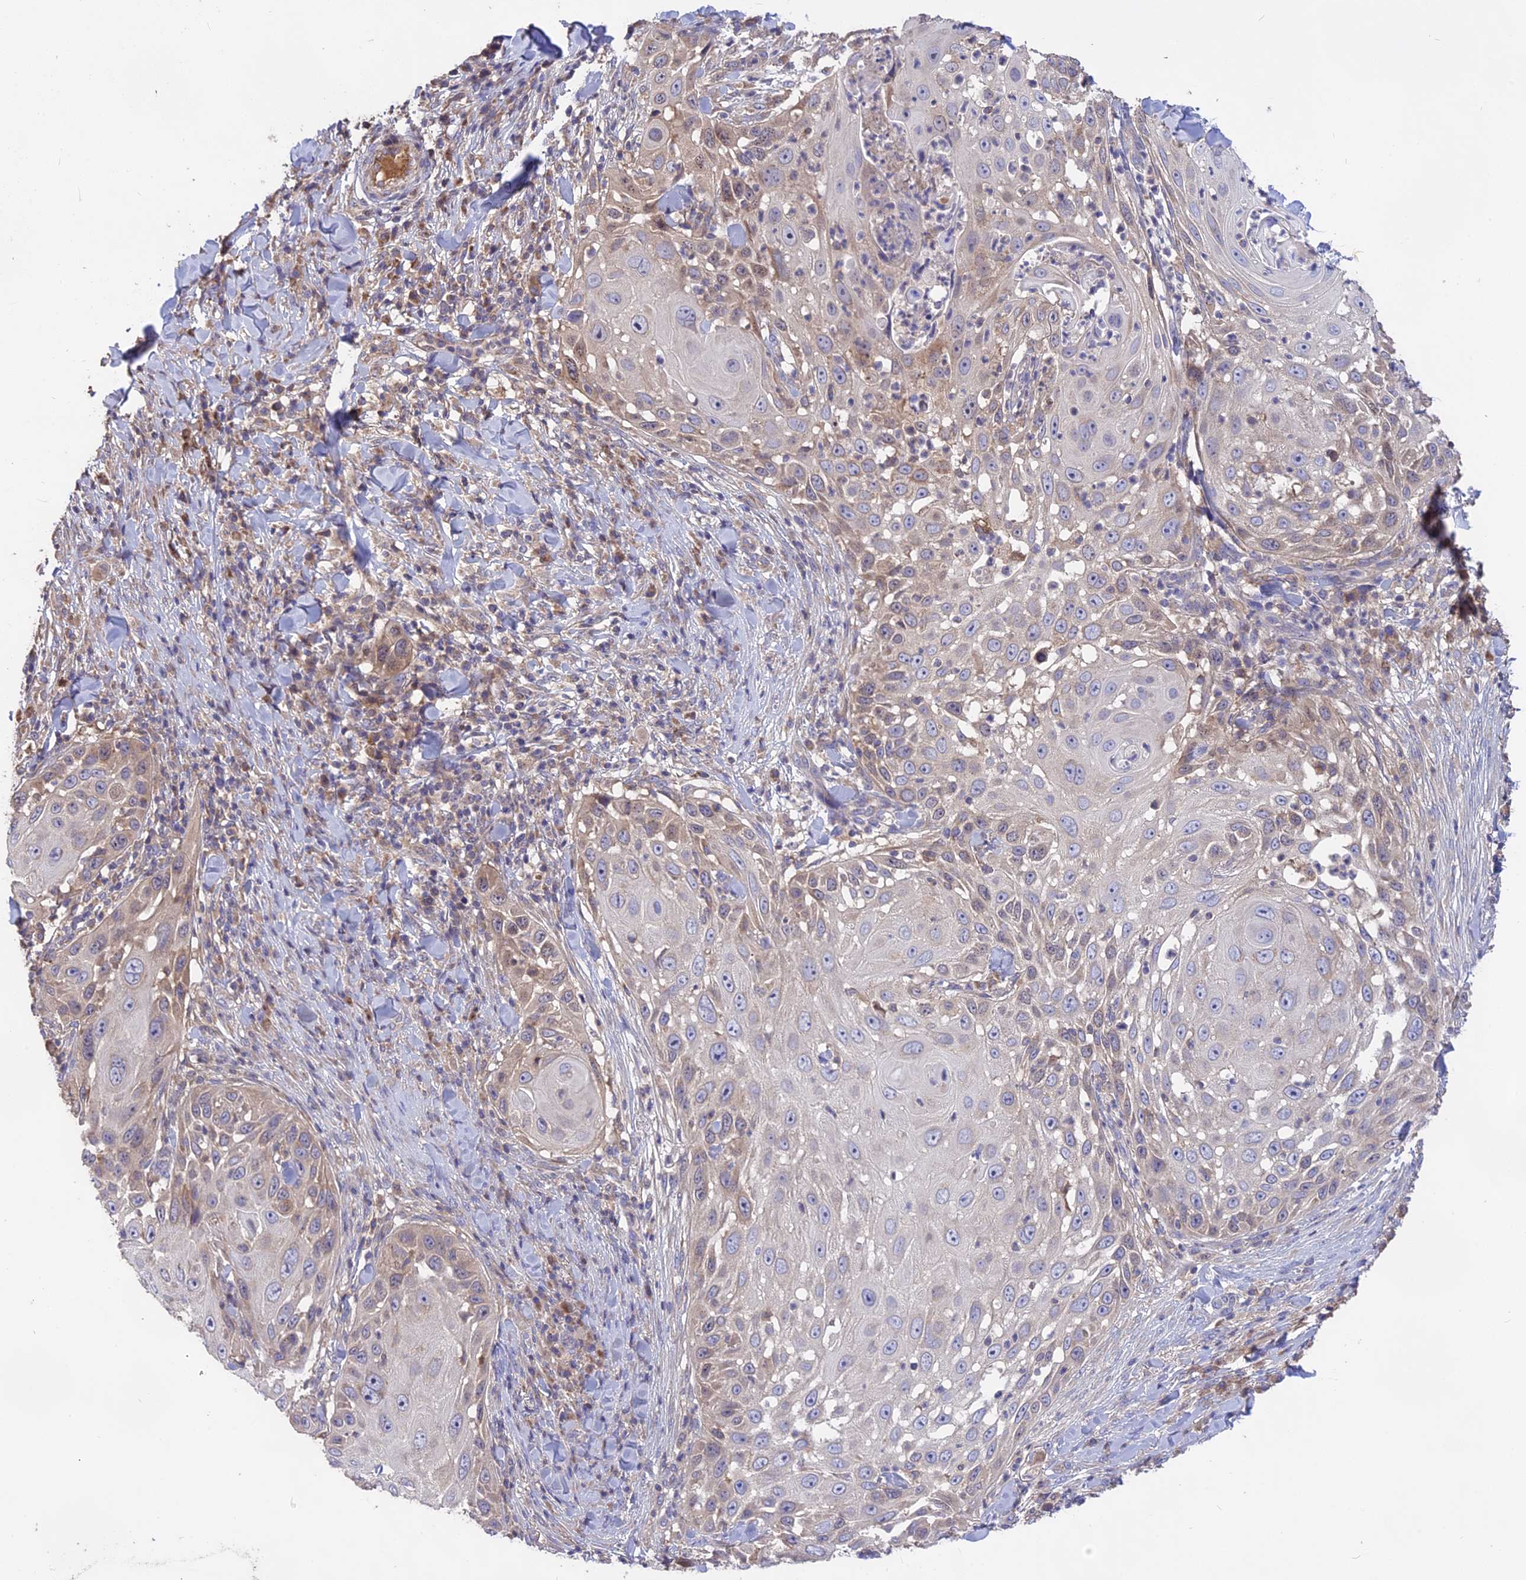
{"staining": {"intensity": "weak", "quantity": "<25%", "location": "cytoplasmic/membranous"}, "tissue": "skin cancer", "cell_type": "Tumor cells", "image_type": "cancer", "snomed": [{"axis": "morphology", "description": "Squamous cell carcinoma, NOS"}, {"axis": "topography", "description": "Skin"}], "caption": "There is no significant expression in tumor cells of squamous cell carcinoma (skin). (Stains: DAB (3,3'-diaminobenzidine) IHC with hematoxylin counter stain, Microscopy: brightfield microscopy at high magnification).", "gene": "NUDT8", "patient": {"sex": "female", "age": 44}}